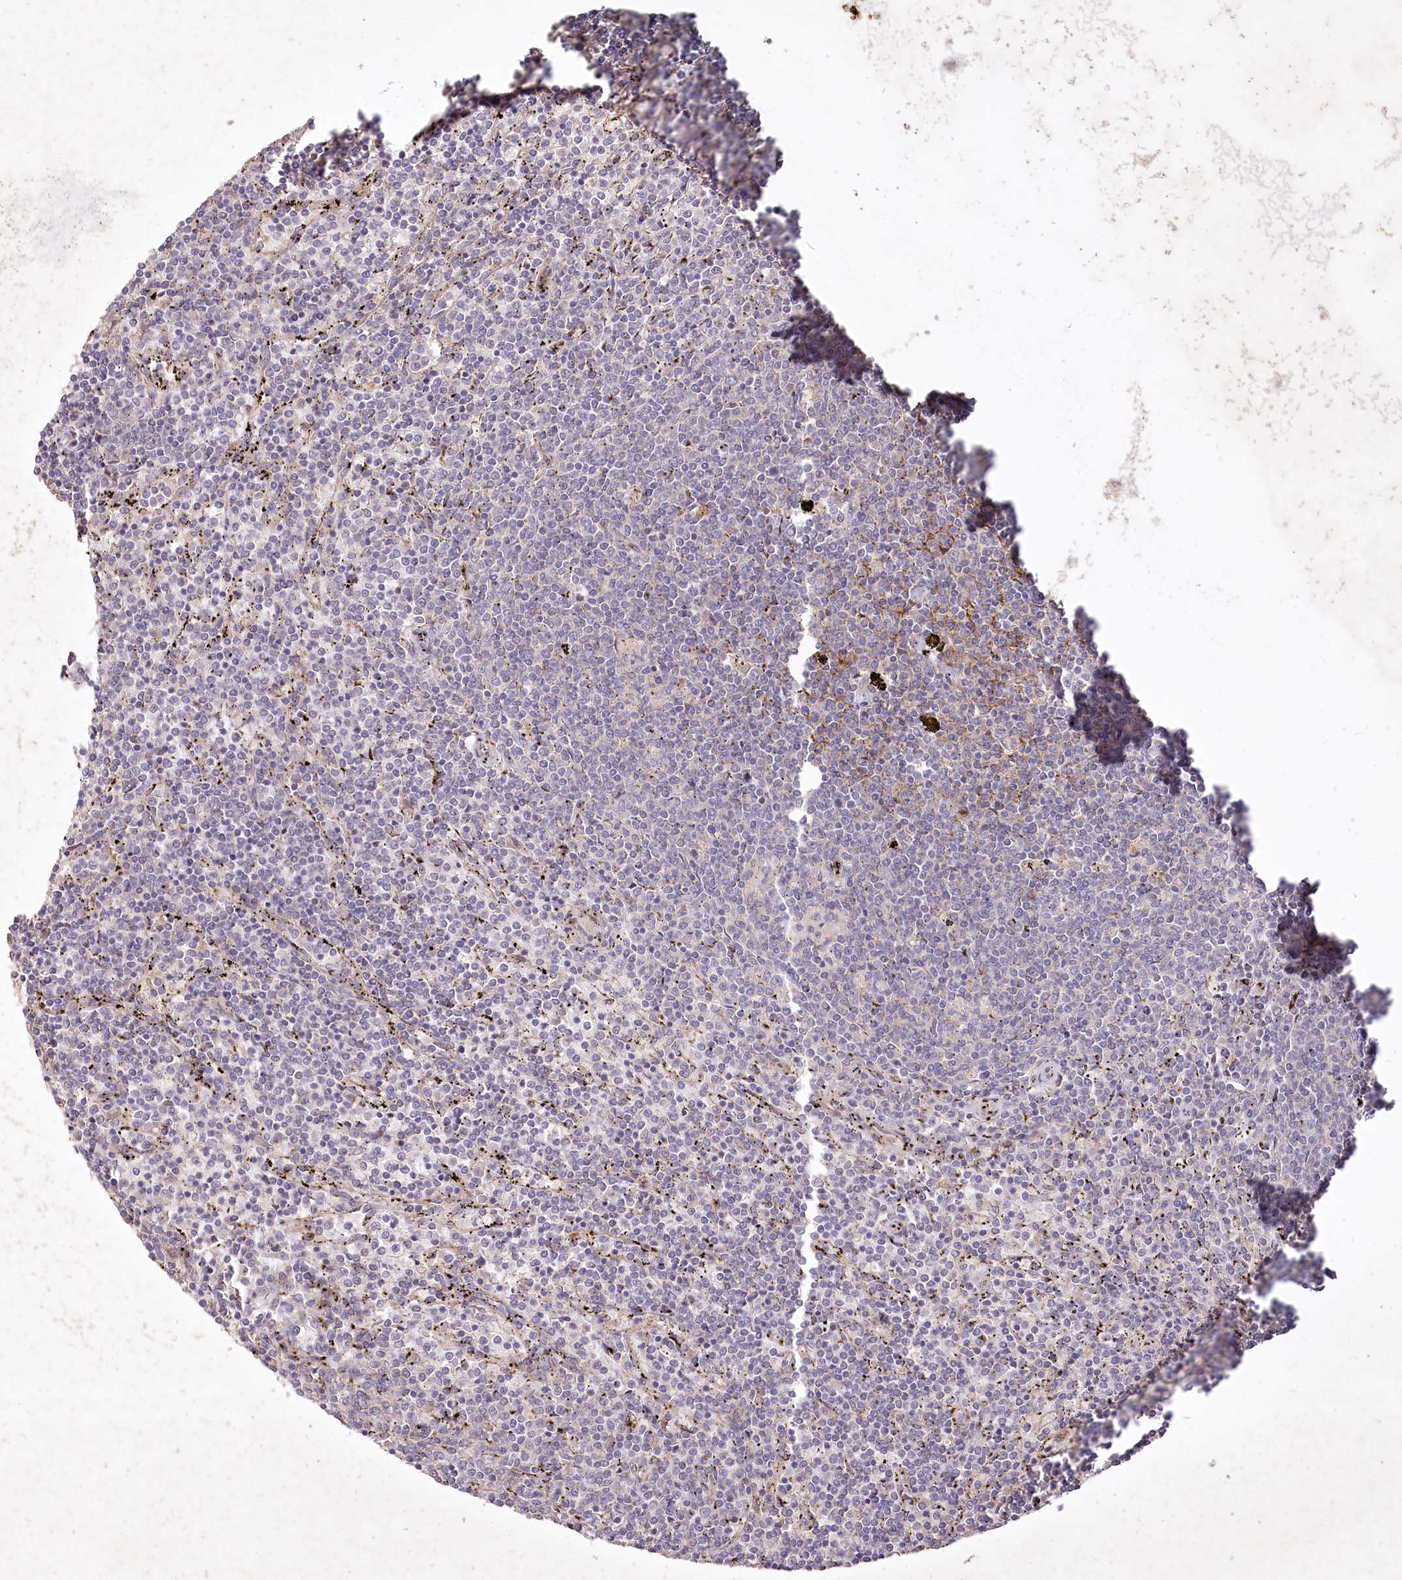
{"staining": {"intensity": "negative", "quantity": "none", "location": "none"}, "tissue": "lymphoma", "cell_type": "Tumor cells", "image_type": "cancer", "snomed": [{"axis": "morphology", "description": "Malignant lymphoma, non-Hodgkin's type, Low grade"}, {"axis": "topography", "description": "Spleen"}], "caption": "Tumor cells are negative for protein expression in human malignant lymphoma, non-Hodgkin's type (low-grade).", "gene": "IRAK1BP1", "patient": {"sex": "female", "age": 50}}